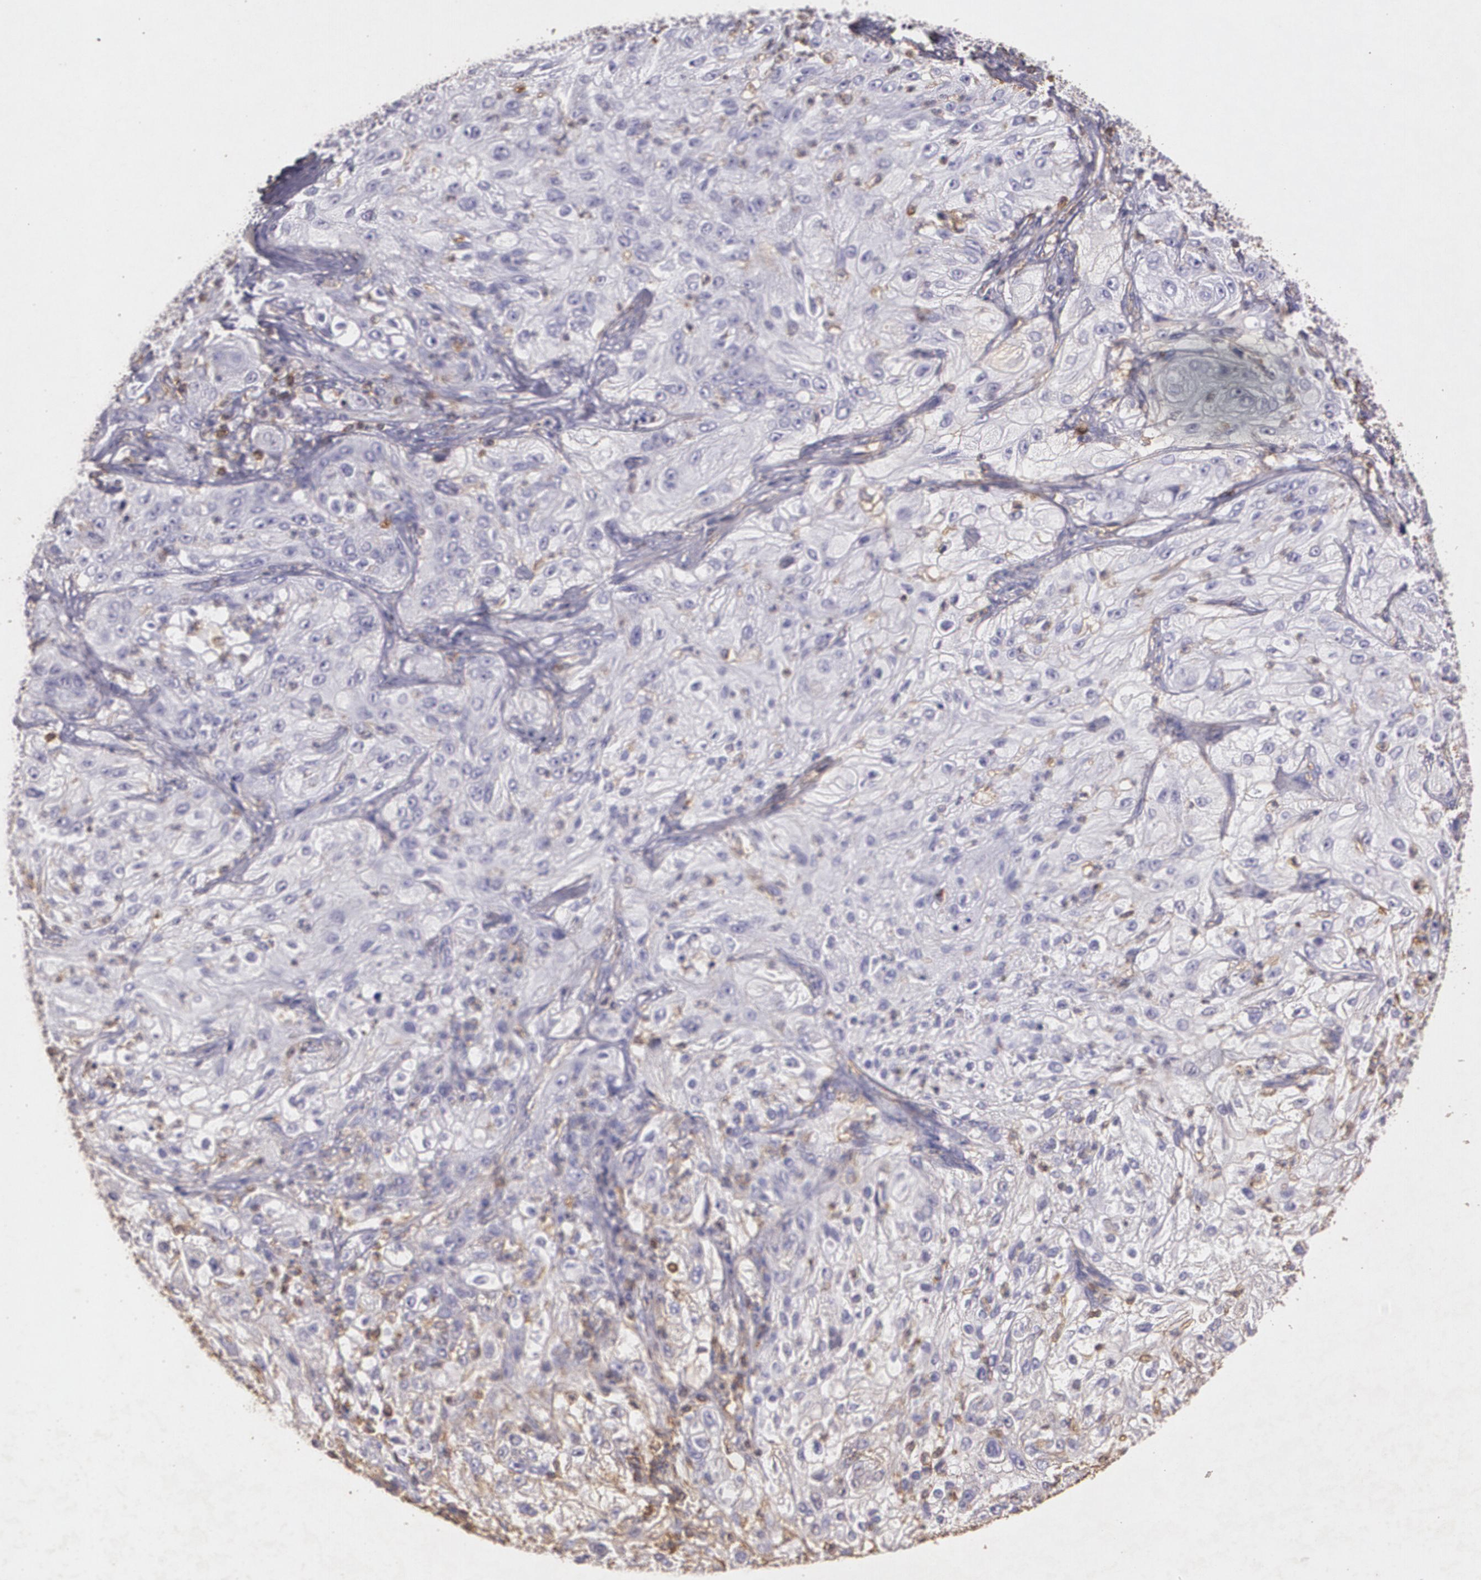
{"staining": {"intensity": "negative", "quantity": "none", "location": "none"}, "tissue": "lung cancer", "cell_type": "Tumor cells", "image_type": "cancer", "snomed": [{"axis": "morphology", "description": "Inflammation, NOS"}, {"axis": "morphology", "description": "Squamous cell carcinoma, NOS"}, {"axis": "topography", "description": "Lymph node"}, {"axis": "topography", "description": "Soft tissue"}, {"axis": "topography", "description": "Lung"}], "caption": "DAB immunohistochemical staining of lung squamous cell carcinoma exhibits no significant positivity in tumor cells.", "gene": "TGFBR1", "patient": {"sex": "male", "age": 66}}